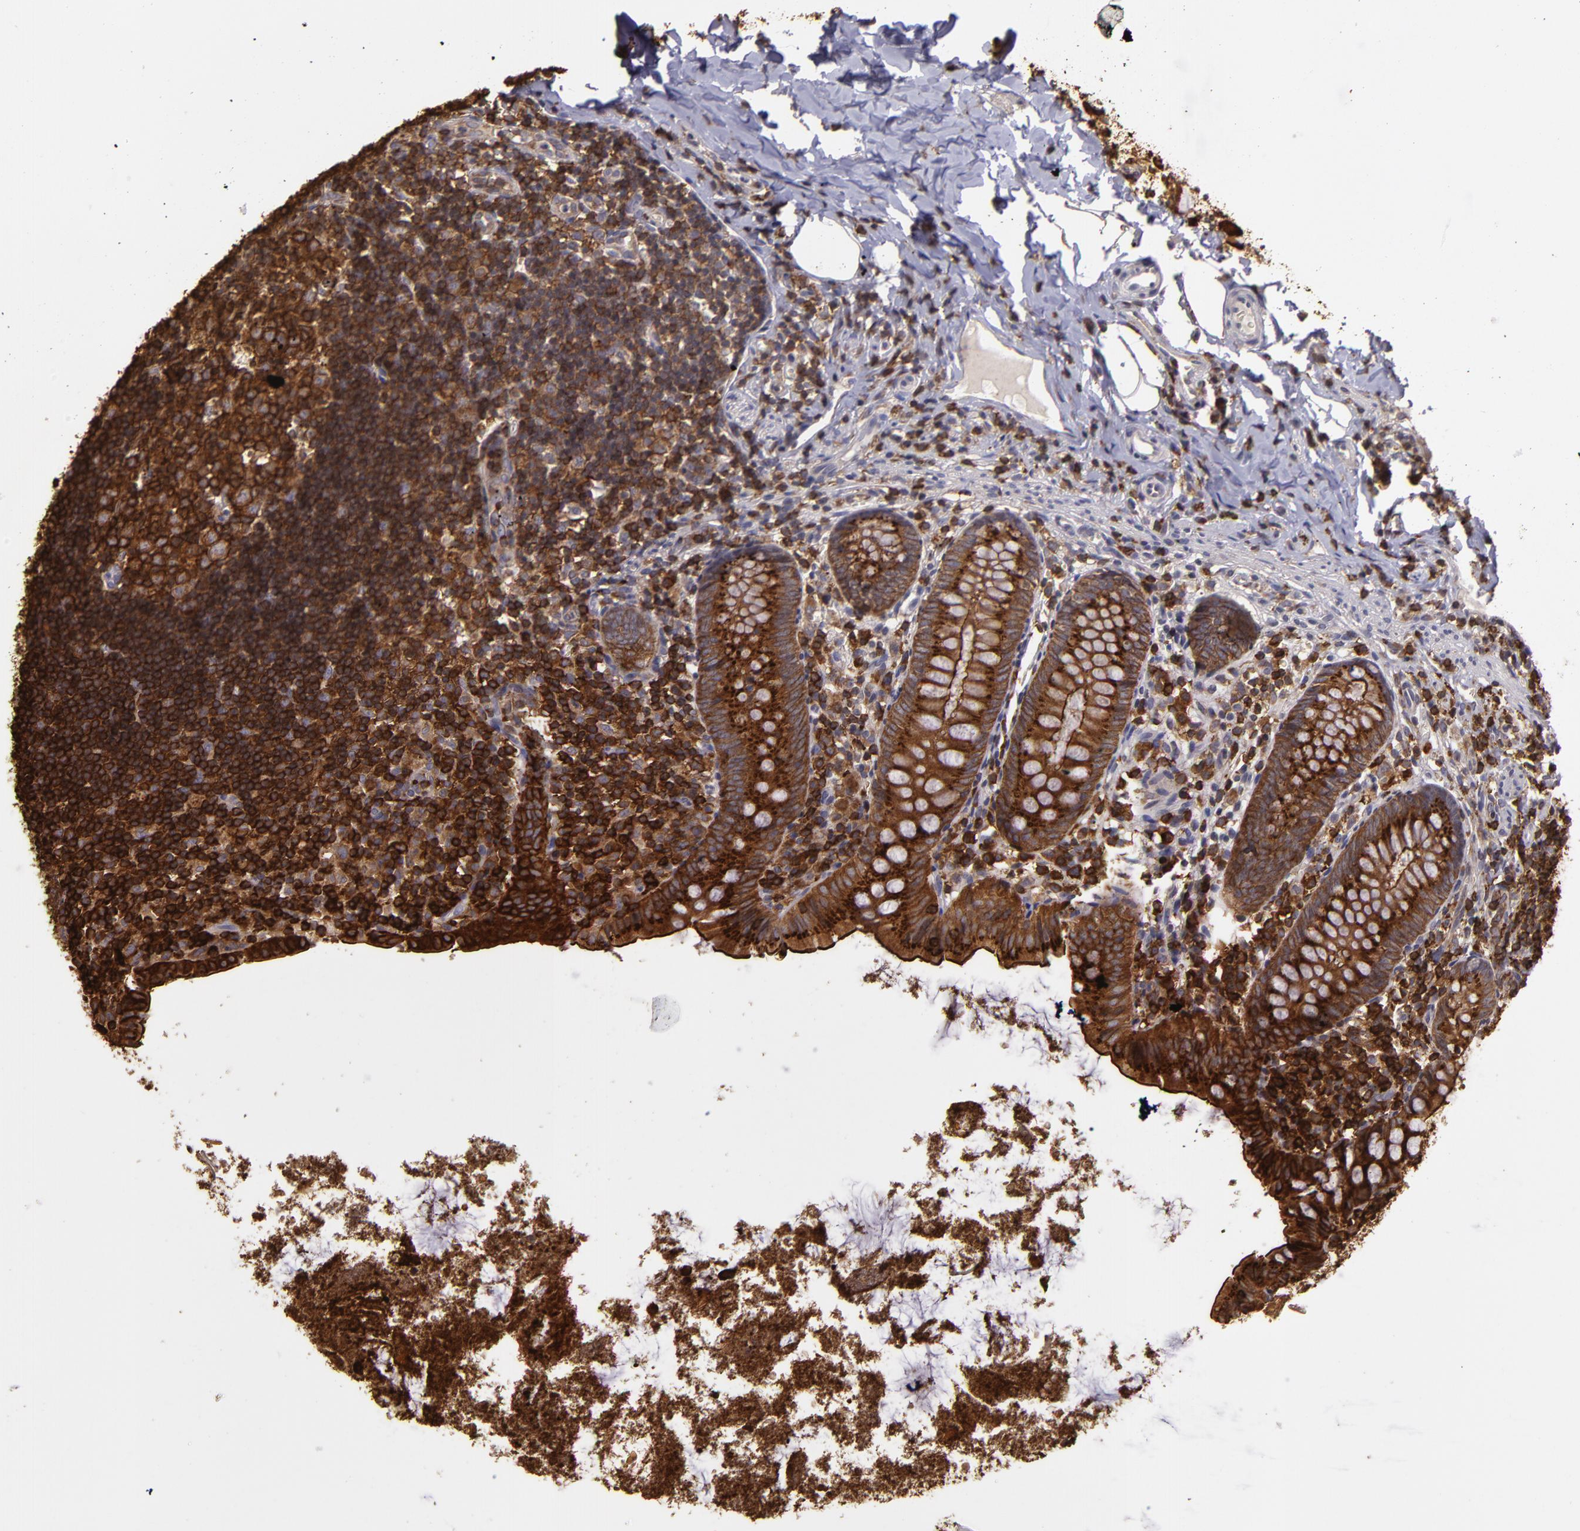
{"staining": {"intensity": "strong", "quantity": ">75%", "location": "cytoplasmic/membranous"}, "tissue": "appendix", "cell_type": "Glandular cells", "image_type": "normal", "snomed": [{"axis": "morphology", "description": "Normal tissue, NOS"}, {"axis": "topography", "description": "Appendix"}], "caption": "This micrograph exhibits unremarkable appendix stained with immunohistochemistry to label a protein in brown. The cytoplasmic/membranous of glandular cells show strong positivity for the protein. Nuclei are counter-stained blue.", "gene": "SLC9A3R1", "patient": {"sex": "female", "age": 9}}